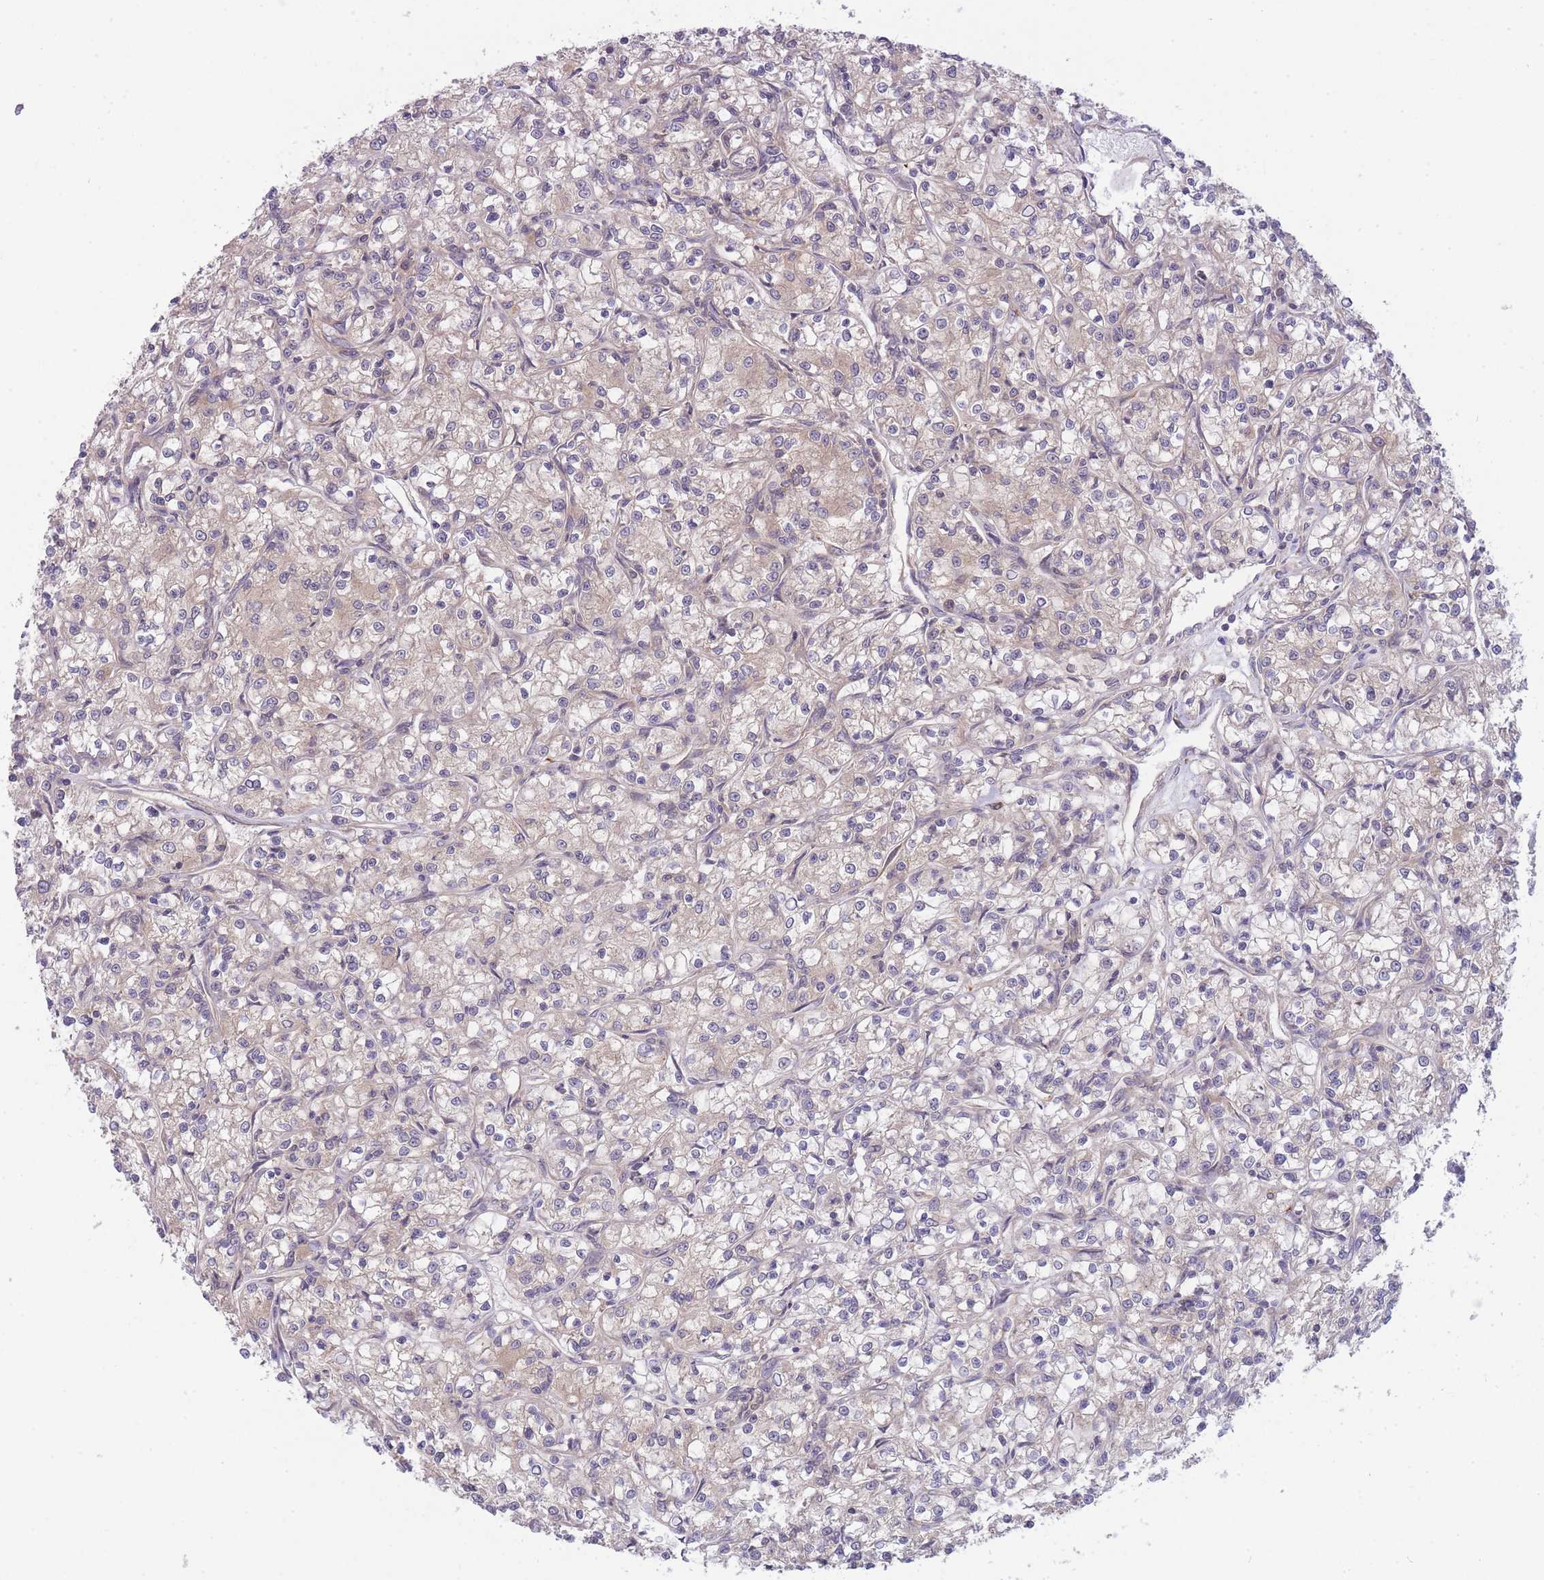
{"staining": {"intensity": "negative", "quantity": "none", "location": "none"}, "tissue": "renal cancer", "cell_type": "Tumor cells", "image_type": "cancer", "snomed": [{"axis": "morphology", "description": "Adenocarcinoma, NOS"}, {"axis": "topography", "description": "Kidney"}], "caption": "Renal adenocarcinoma was stained to show a protein in brown. There is no significant staining in tumor cells.", "gene": "PFDN6", "patient": {"sex": "female", "age": 59}}